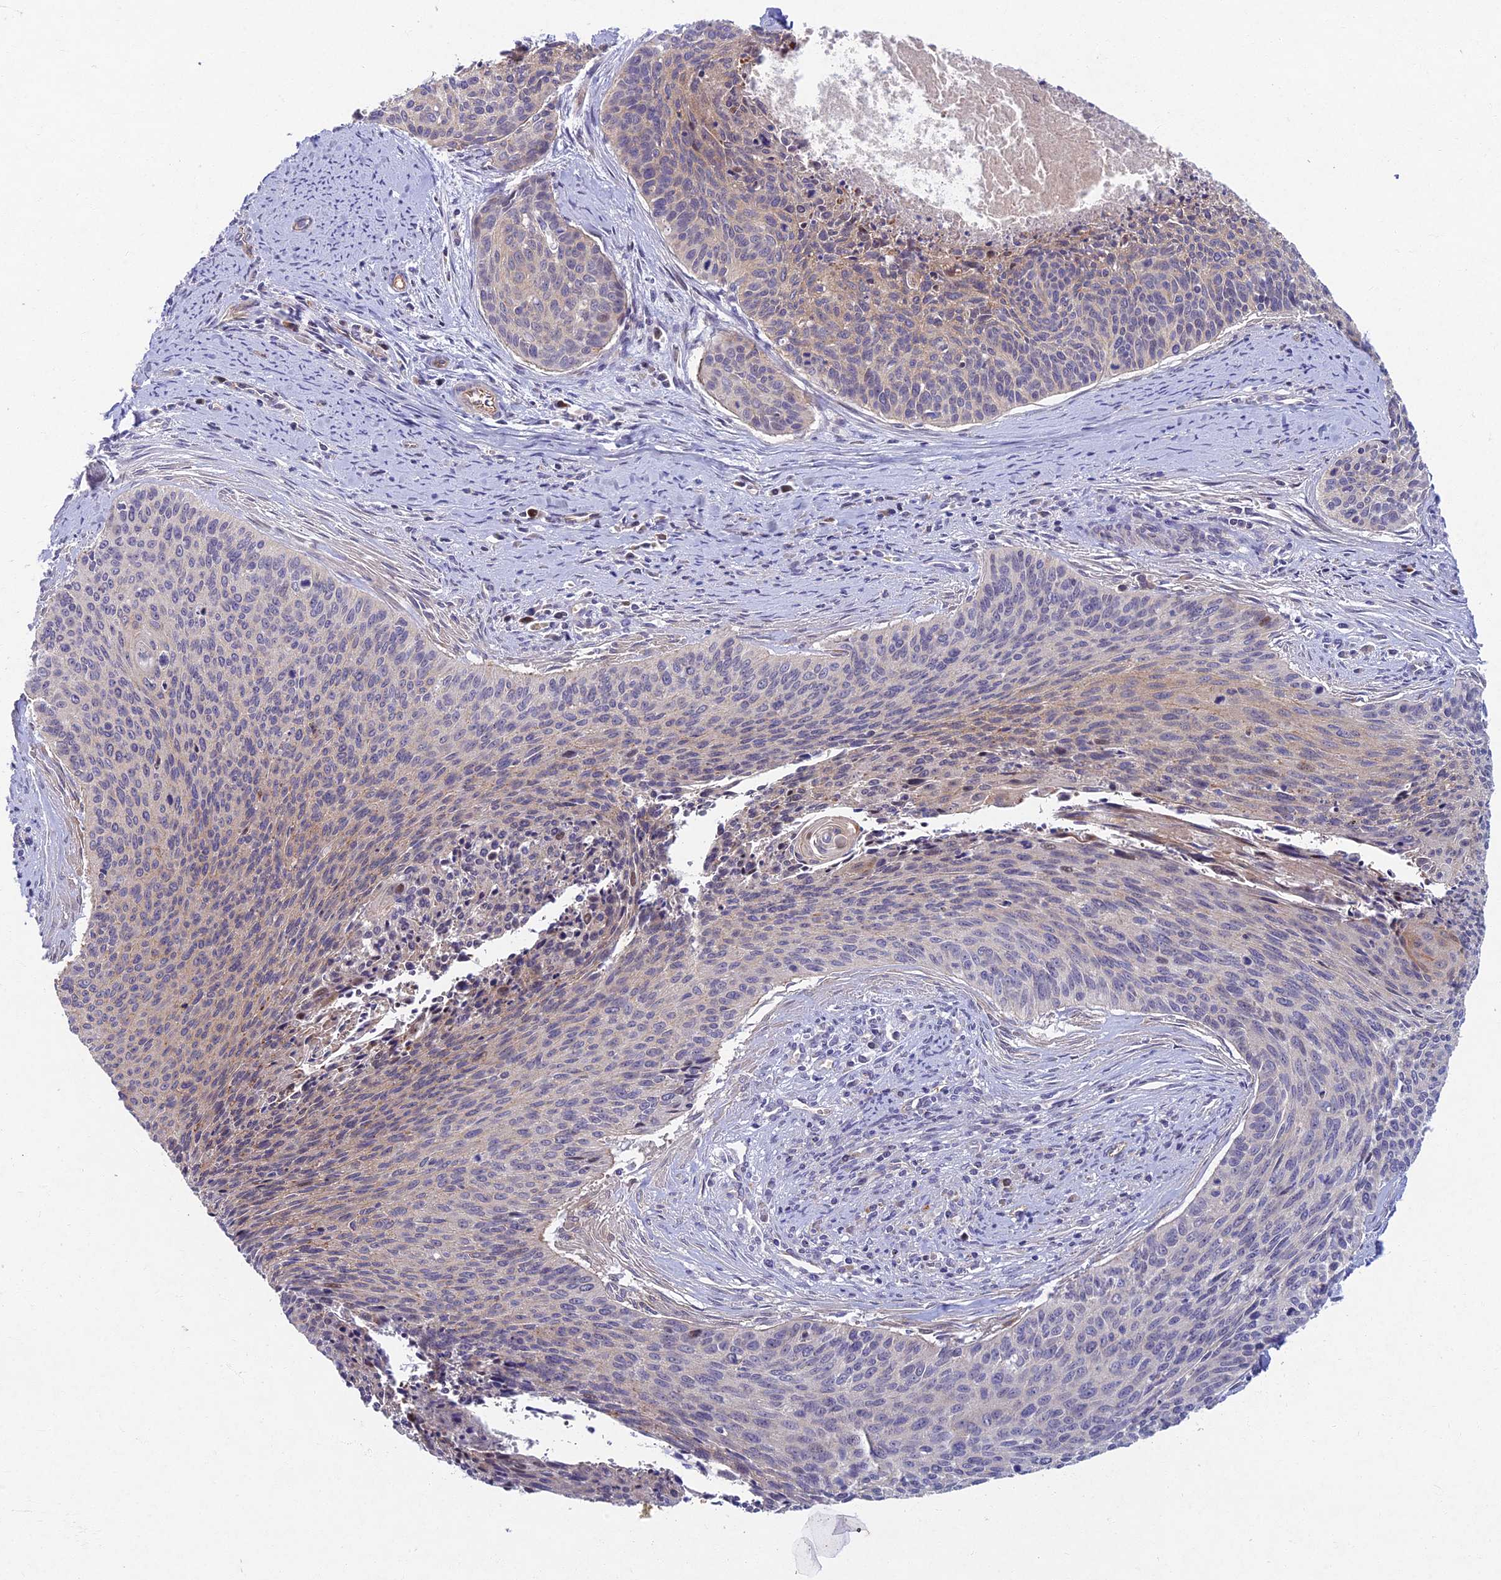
{"staining": {"intensity": "negative", "quantity": "none", "location": "none"}, "tissue": "cervical cancer", "cell_type": "Tumor cells", "image_type": "cancer", "snomed": [{"axis": "morphology", "description": "Squamous cell carcinoma, NOS"}, {"axis": "topography", "description": "Cervix"}], "caption": "Tumor cells show no significant protein expression in cervical squamous cell carcinoma. (Immunohistochemistry, brightfield microscopy, high magnification).", "gene": "RHBDL2", "patient": {"sex": "female", "age": 55}}